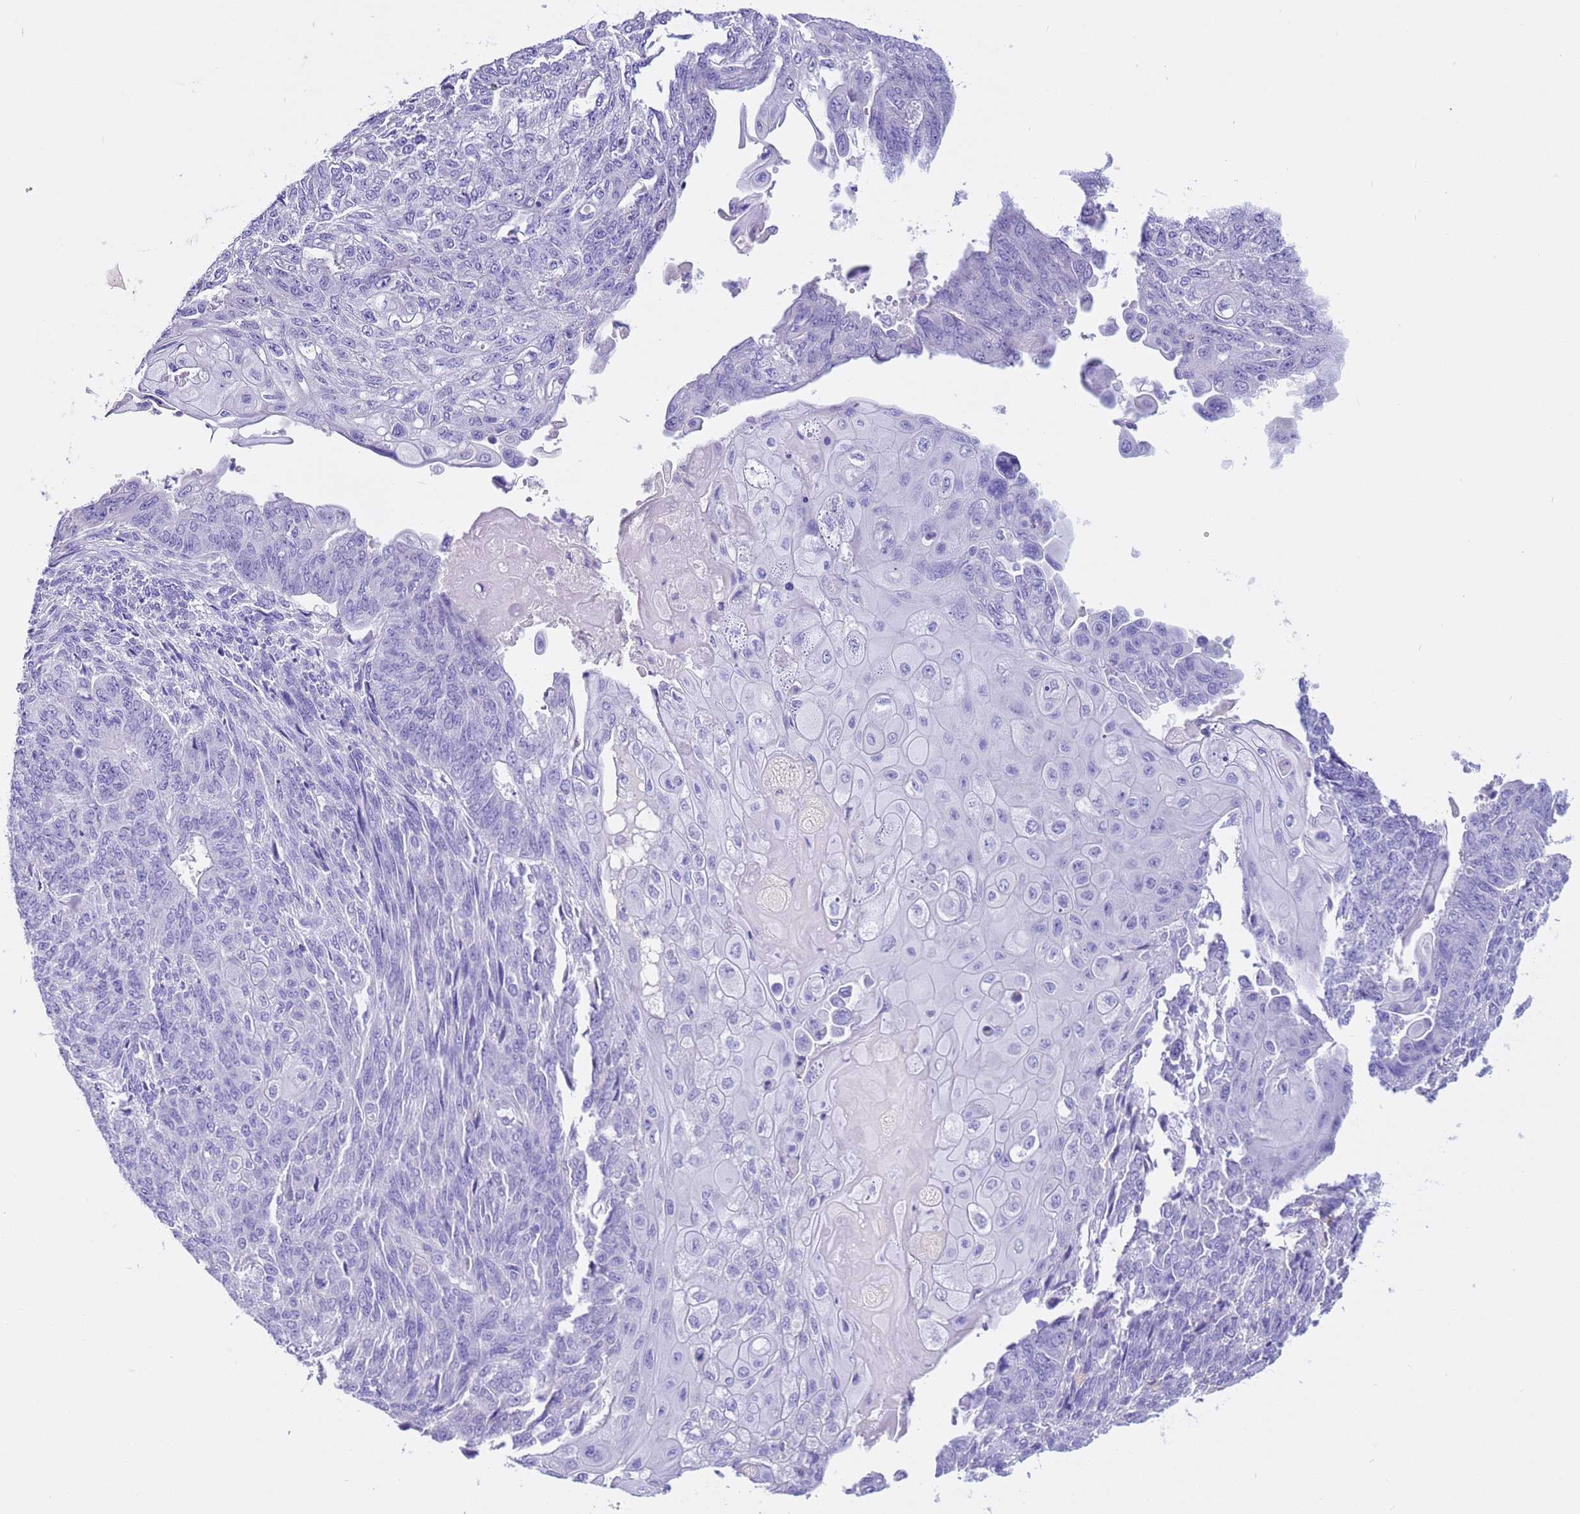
{"staining": {"intensity": "negative", "quantity": "none", "location": "none"}, "tissue": "endometrial cancer", "cell_type": "Tumor cells", "image_type": "cancer", "snomed": [{"axis": "morphology", "description": "Adenocarcinoma, NOS"}, {"axis": "topography", "description": "Endometrium"}], "caption": "DAB (3,3'-diaminobenzidine) immunohistochemical staining of endometrial adenocarcinoma shows no significant staining in tumor cells.", "gene": "CPB1", "patient": {"sex": "female", "age": 32}}